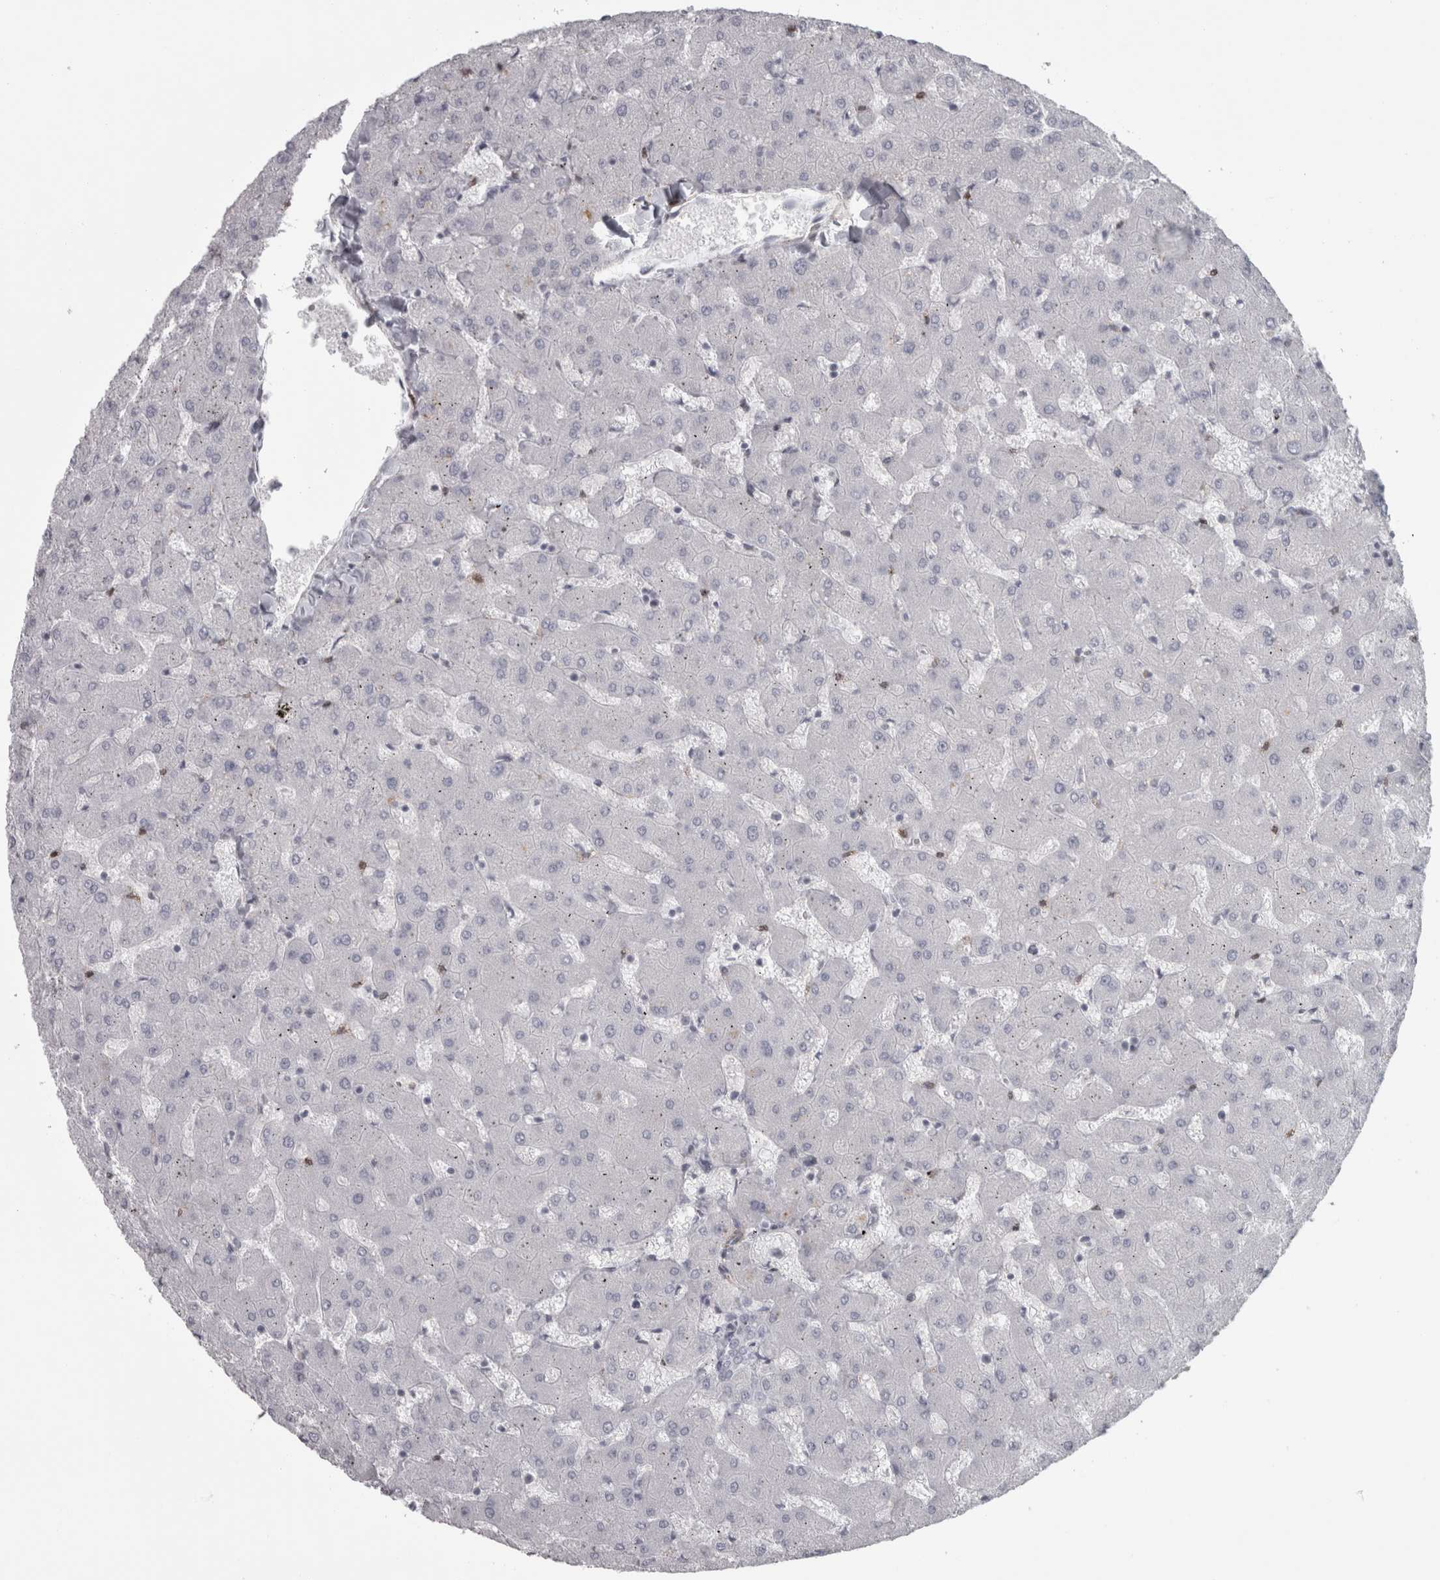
{"staining": {"intensity": "negative", "quantity": "none", "location": "none"}, "tissue": "liver", "cell_type": "Cholangiocytes", "image_type": "normal", "snomed": [{"axis": "morphology", "description": "Normal tissue, NOS"}, {"axis": "topography", "description": "Liver"}], "caption": "An immunohistochemistry (IHC) photomicrograph of unremarkable liver is shown. There is no staining in cholangiocytes of liver. Nuclei are stained in blue.", "gene": "PPP1R12B", "patient": {"sex": "female", "age": 63}}